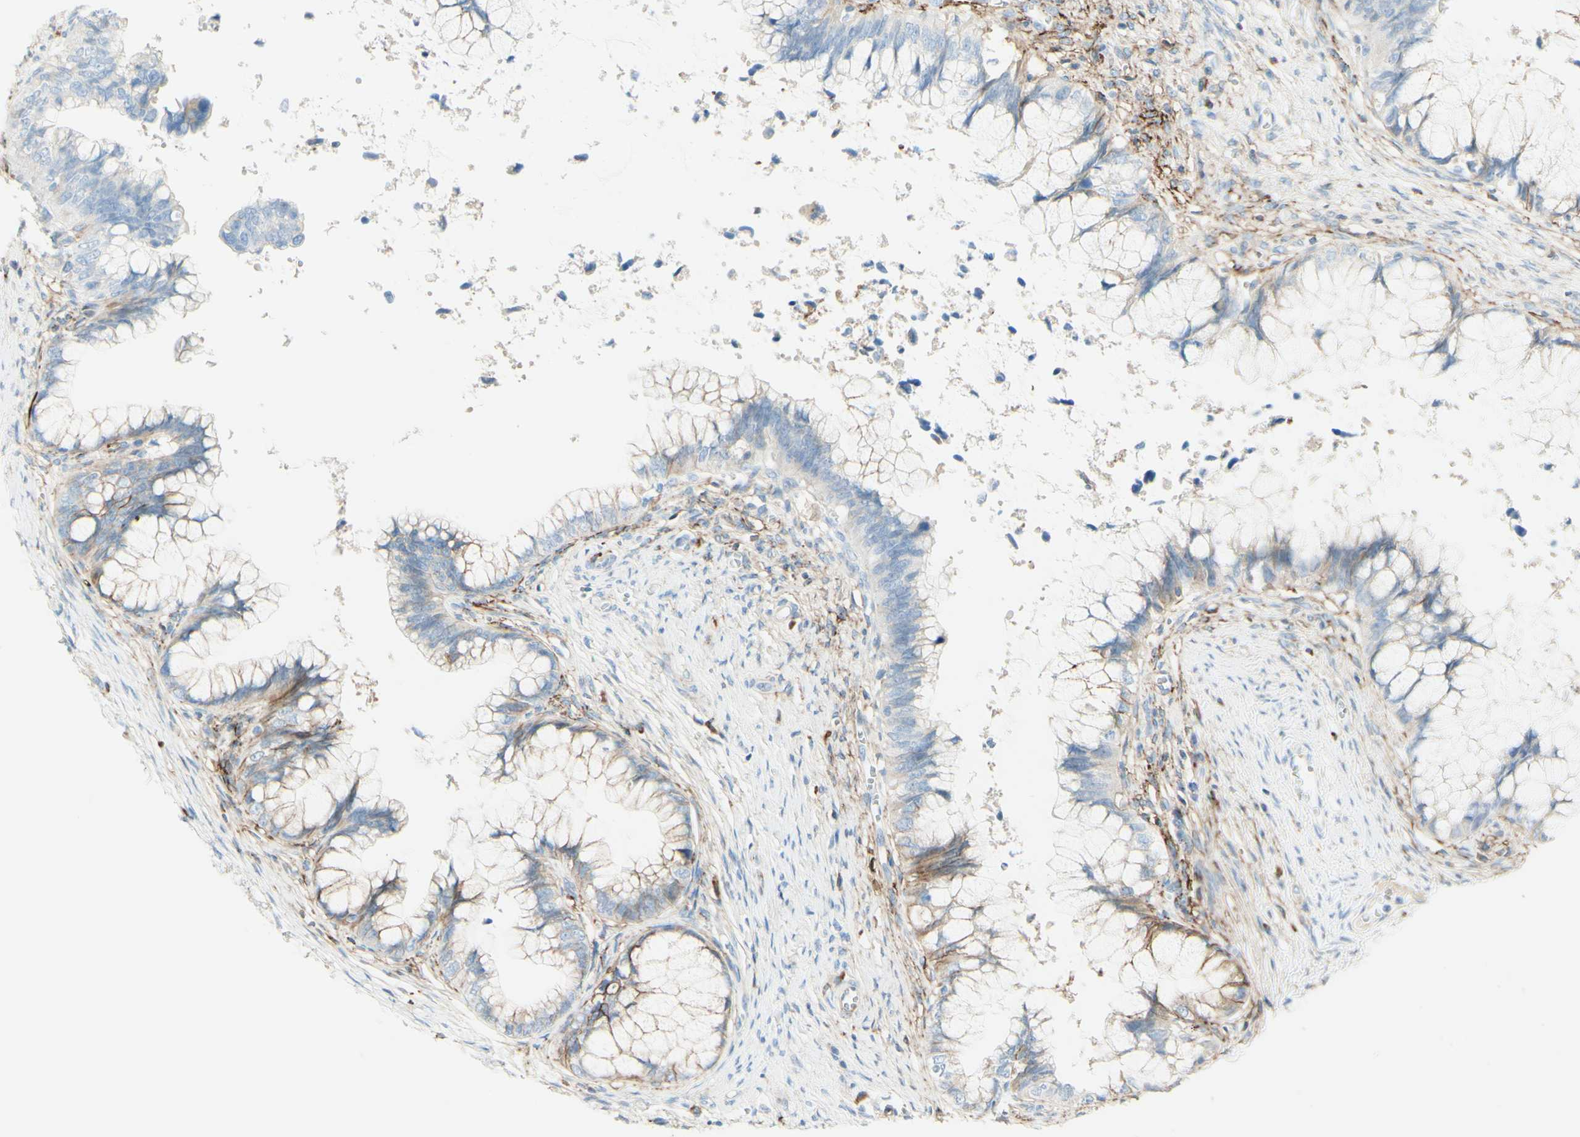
{"staining": {"intensity": "negative", "quantity": "none", "location": "none"}, "tissue": "cervical cancer", "cell_type": "Tumor cells", "image_type": "cancer", "snomed": [{"axis": "morphology", "description": "Adenocarcinoma, NOS"}, {"axis": "topography", "description": "Cervix"}], "caption": "This is a micrograph of IHC staining of cervical cancer, which shows no positivity in tumor cells.", "gene": "ALCAM", "patient": {"sex": "female", "age": 44}}